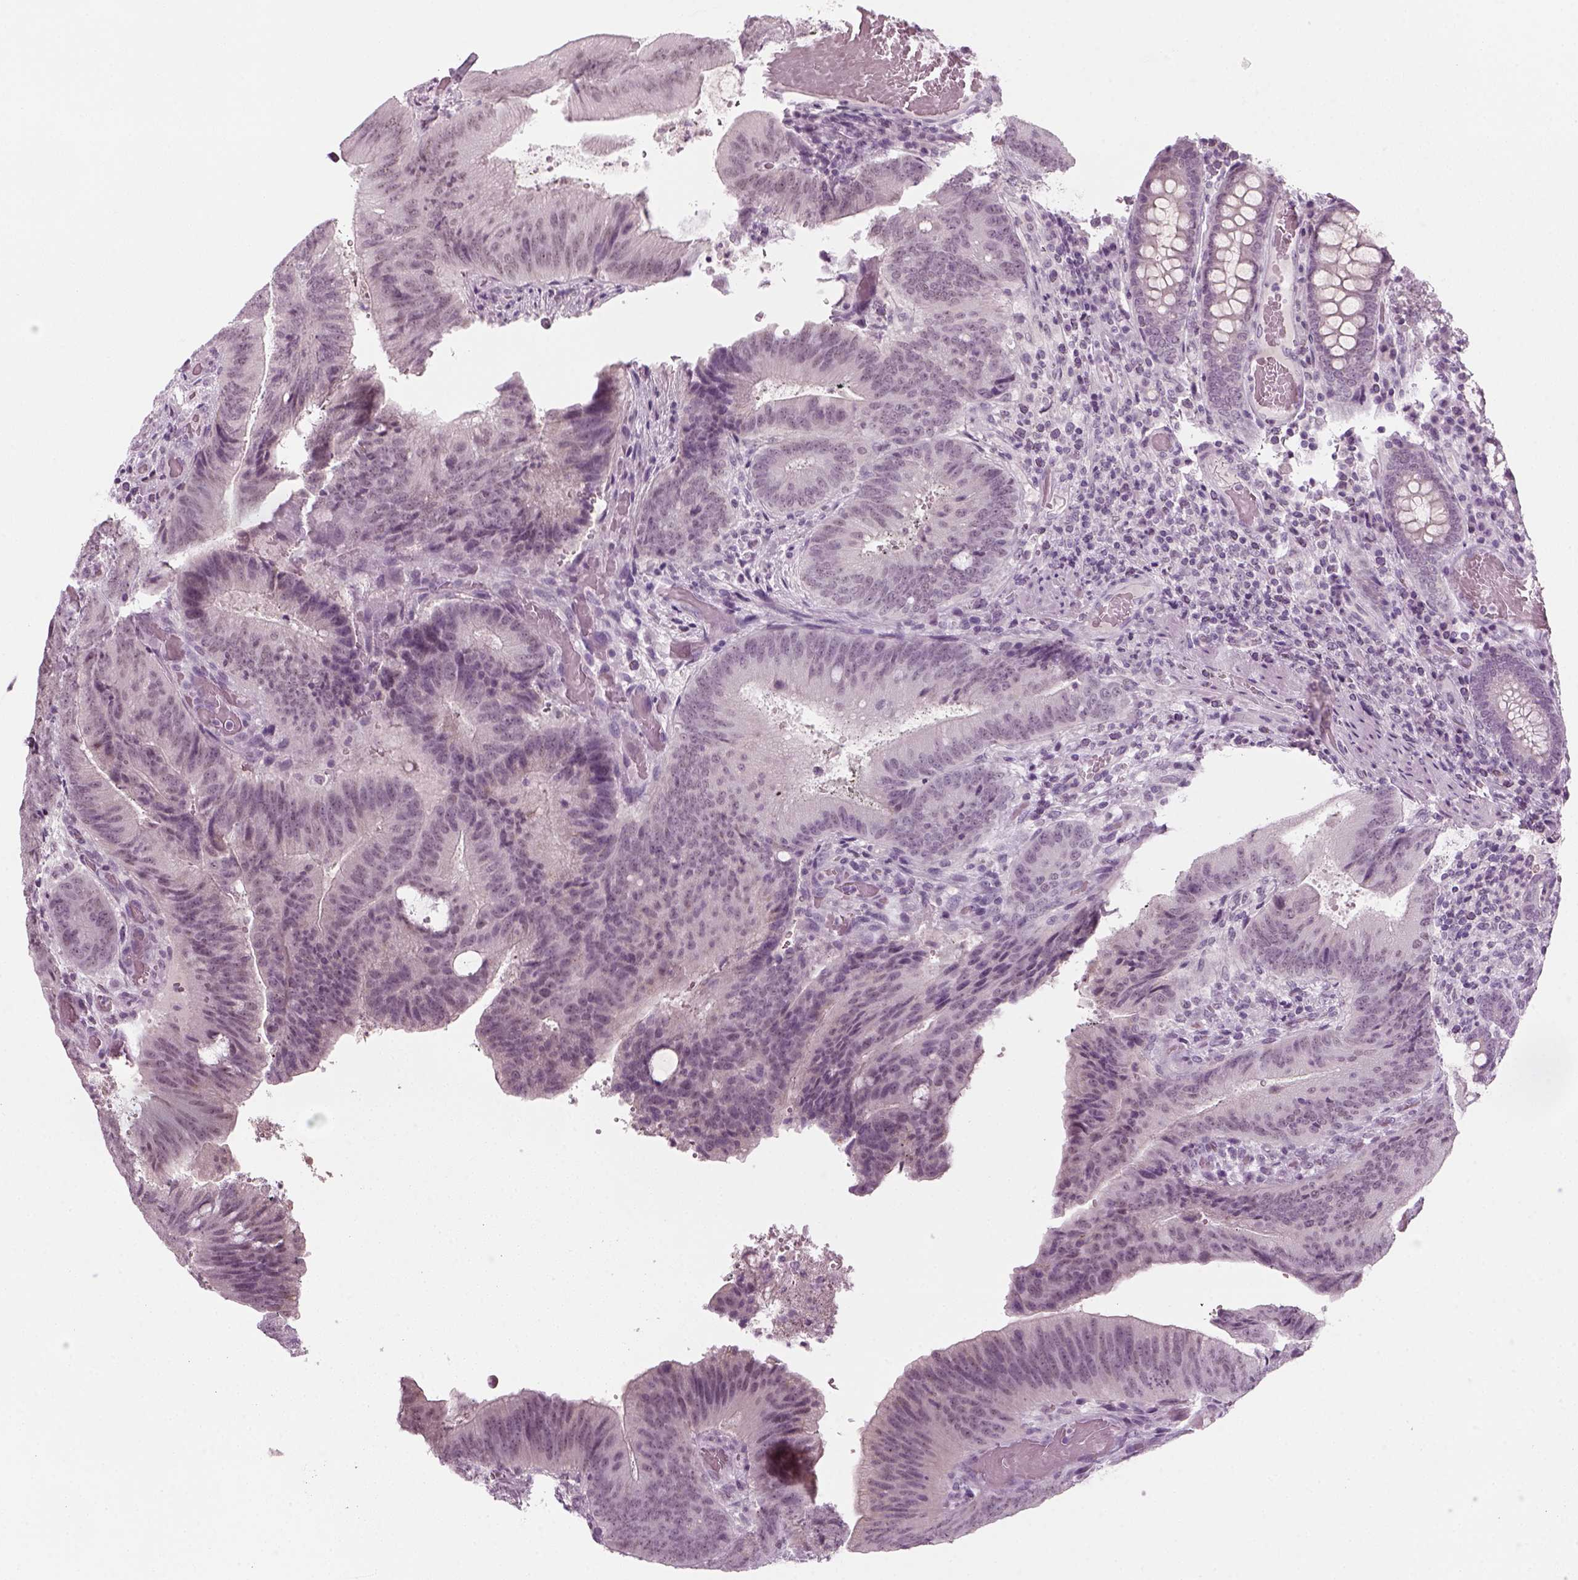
{"staining": {"intensity": "negative", "quantity": "none", "location": "none"}, "tissue": "colorectal cancer", "cell_type": "Tumor cells", "image_type": "cancer", "snomed": [{"axis": "morphology", "description": "Adenocarcinoma, NOS"}, {"axis": "topography", "description": "Colon"}], "caption": "Immunohistochemistry micrograph of colorectal cancer stained for a protein (brown), which demonstrates no expression in tumor cells. (DAB (3,3'-diaminobenzidine) immunohistochemistry (IHC) visualized using brightfield microscopy, high magnification).", "gene": "KRT75", "patient": {"sex": "female", "age": 43}}